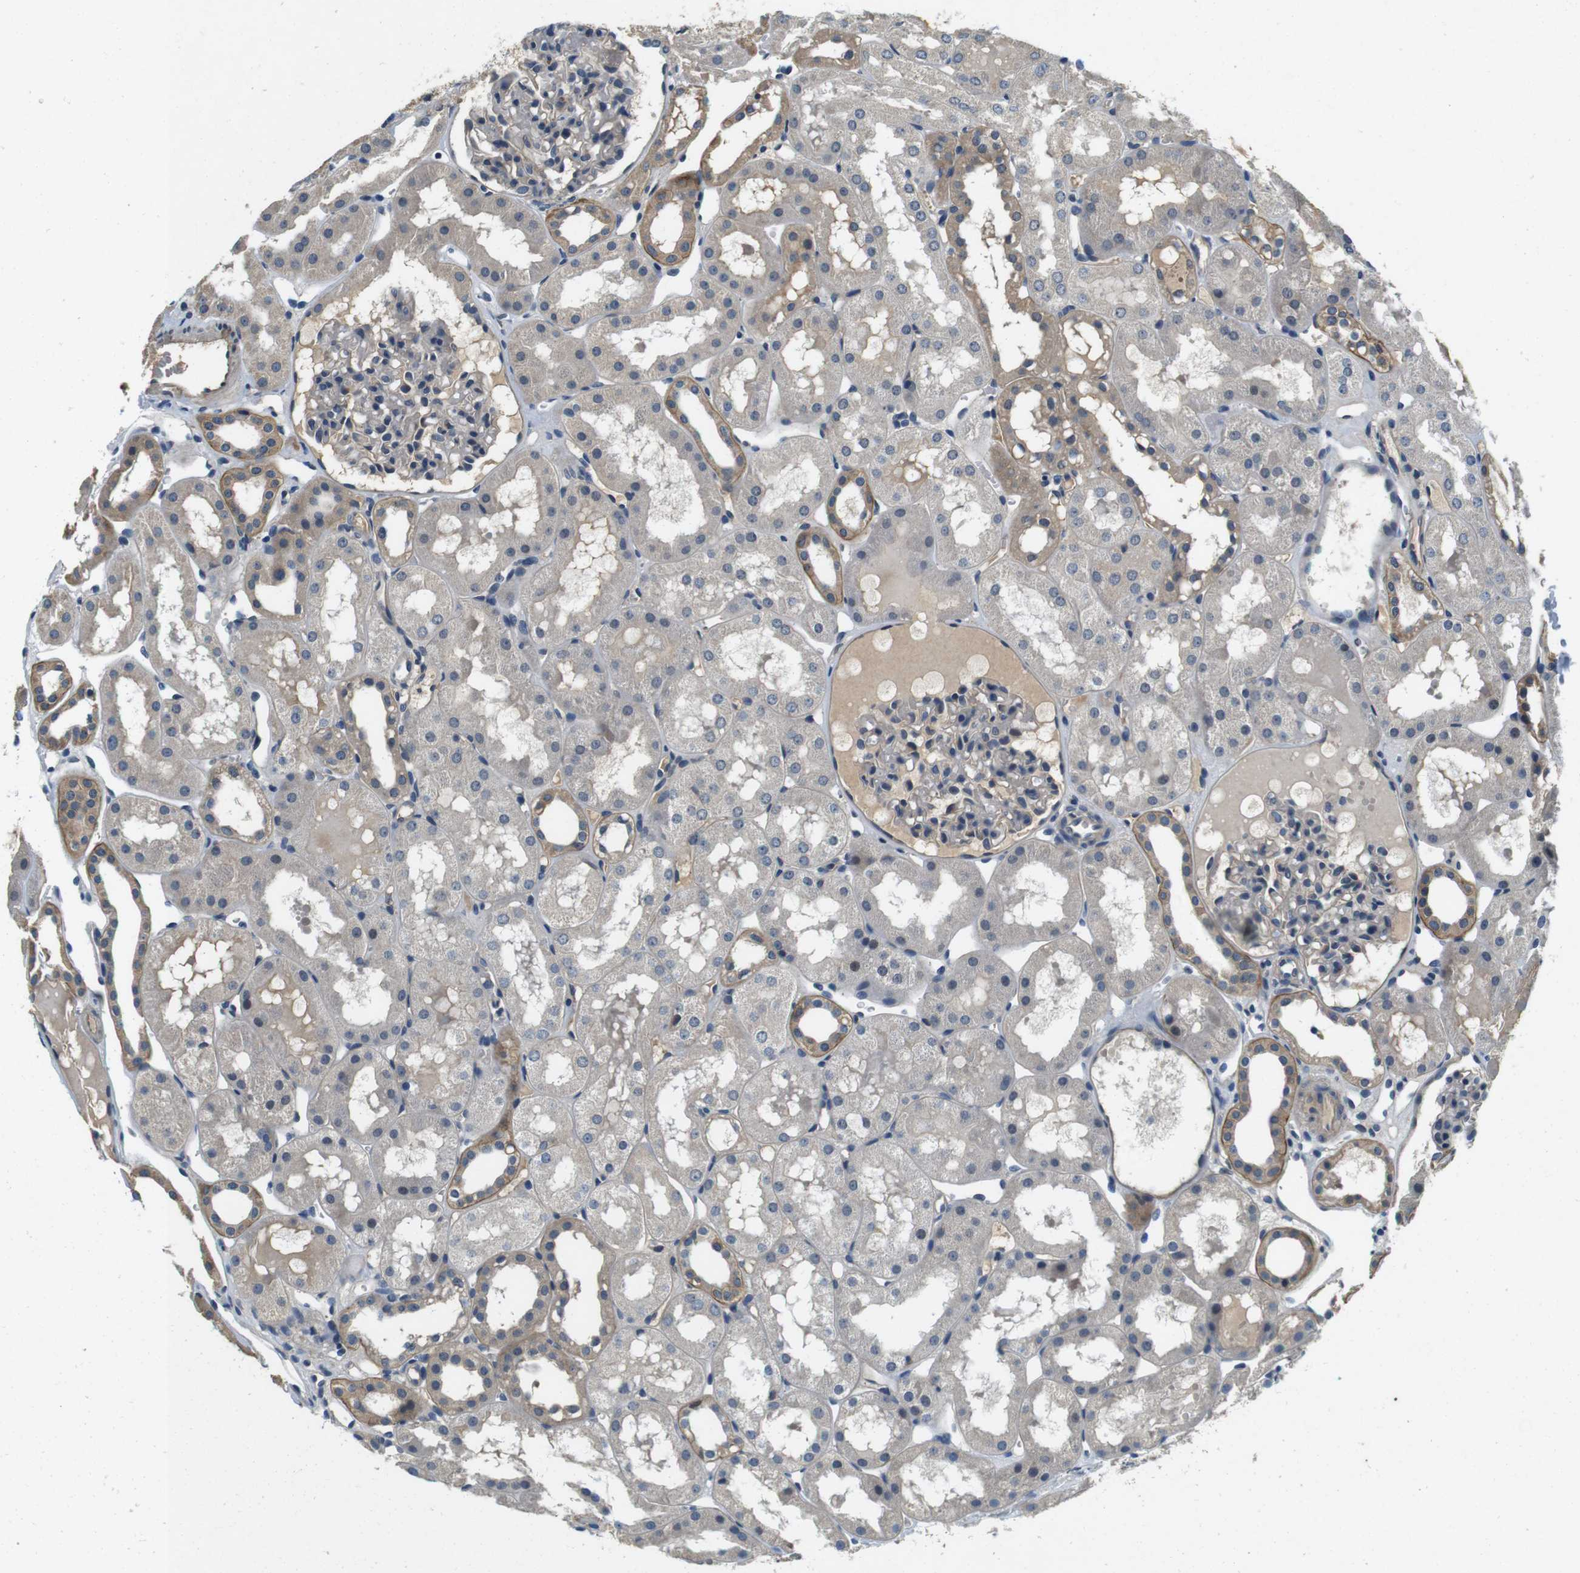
{"staining": {"intensity": "negative", "quantity": "none", "location": "none"}, "tissue": "kidney", "cell_type": "Cells in glomeruli", "image_type": "normal", "snomed": [{"axis": "morphology", "description": "Normal tissue, NOS"}, {"axis": "topography", "description": "Kidney"}, {"axis": "topography", "description": "Urinary bladder"}], "caption": "This is an immunohistochemistry (IHC) image of unremarkable kidney. There is no expression in cells in glomeruli.", "gene": "DTNA", "patient": {"sex": "male", "age": 16}}